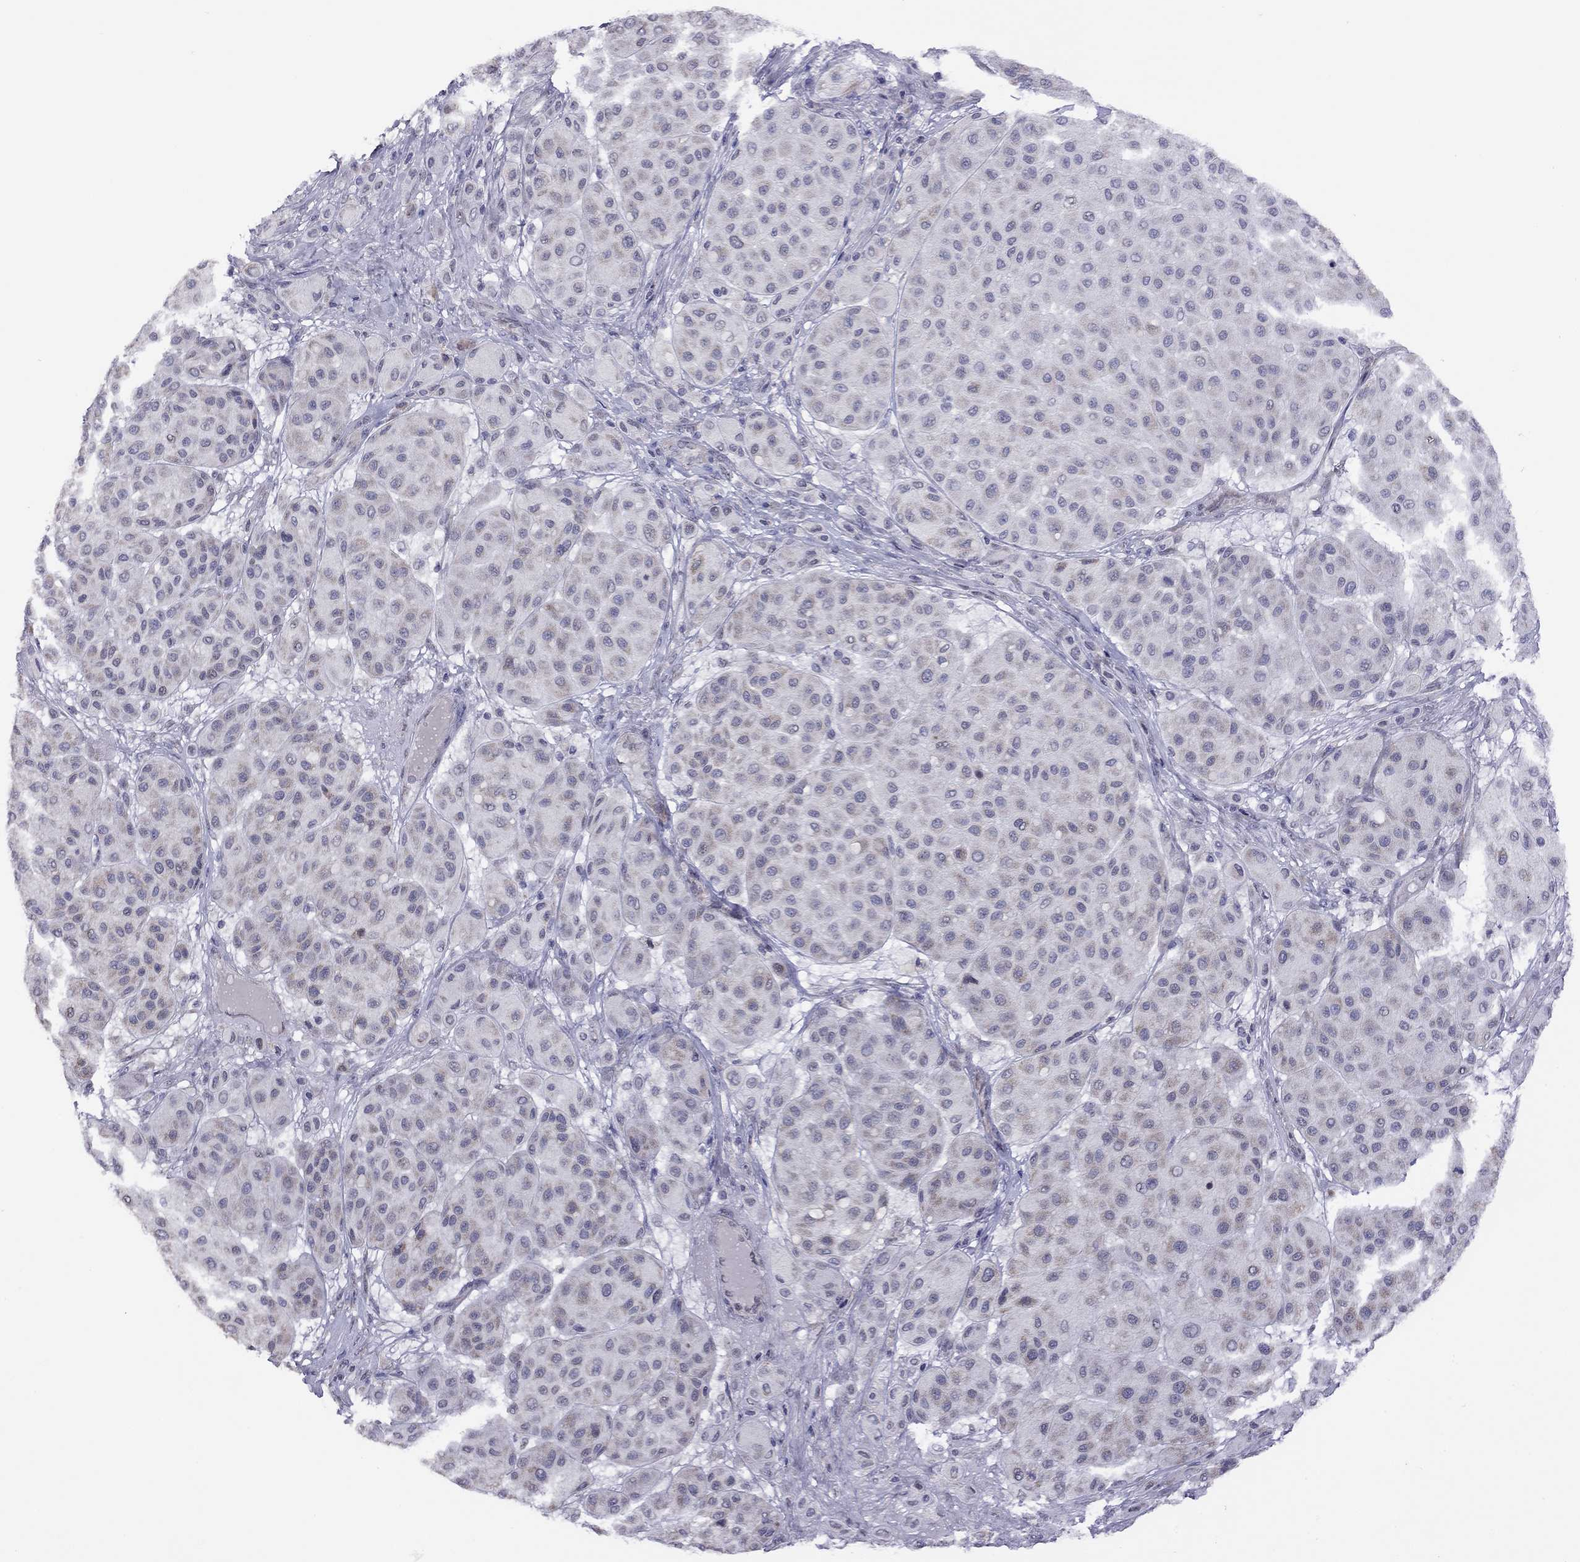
{"staining": {"intensity": "negative", "quantity": "none", "location": "none"}, "tissue": "melanoma", "cell_type": "Tumor cells", "image_type": "cancer", "snomed": [{"axis": "morphology", "description": "Malignant melanoma, Metastatic site"}, {"axis": "topography", "description": "Smooth muscle"}], "caption": "This is a image of immunohistochemistry (IHC) staining of malignant melanoma (metastatic site), which shows no expression in tumor cells.", "gene": "HES5", "patient": {"sex": "male", "age": 41}}